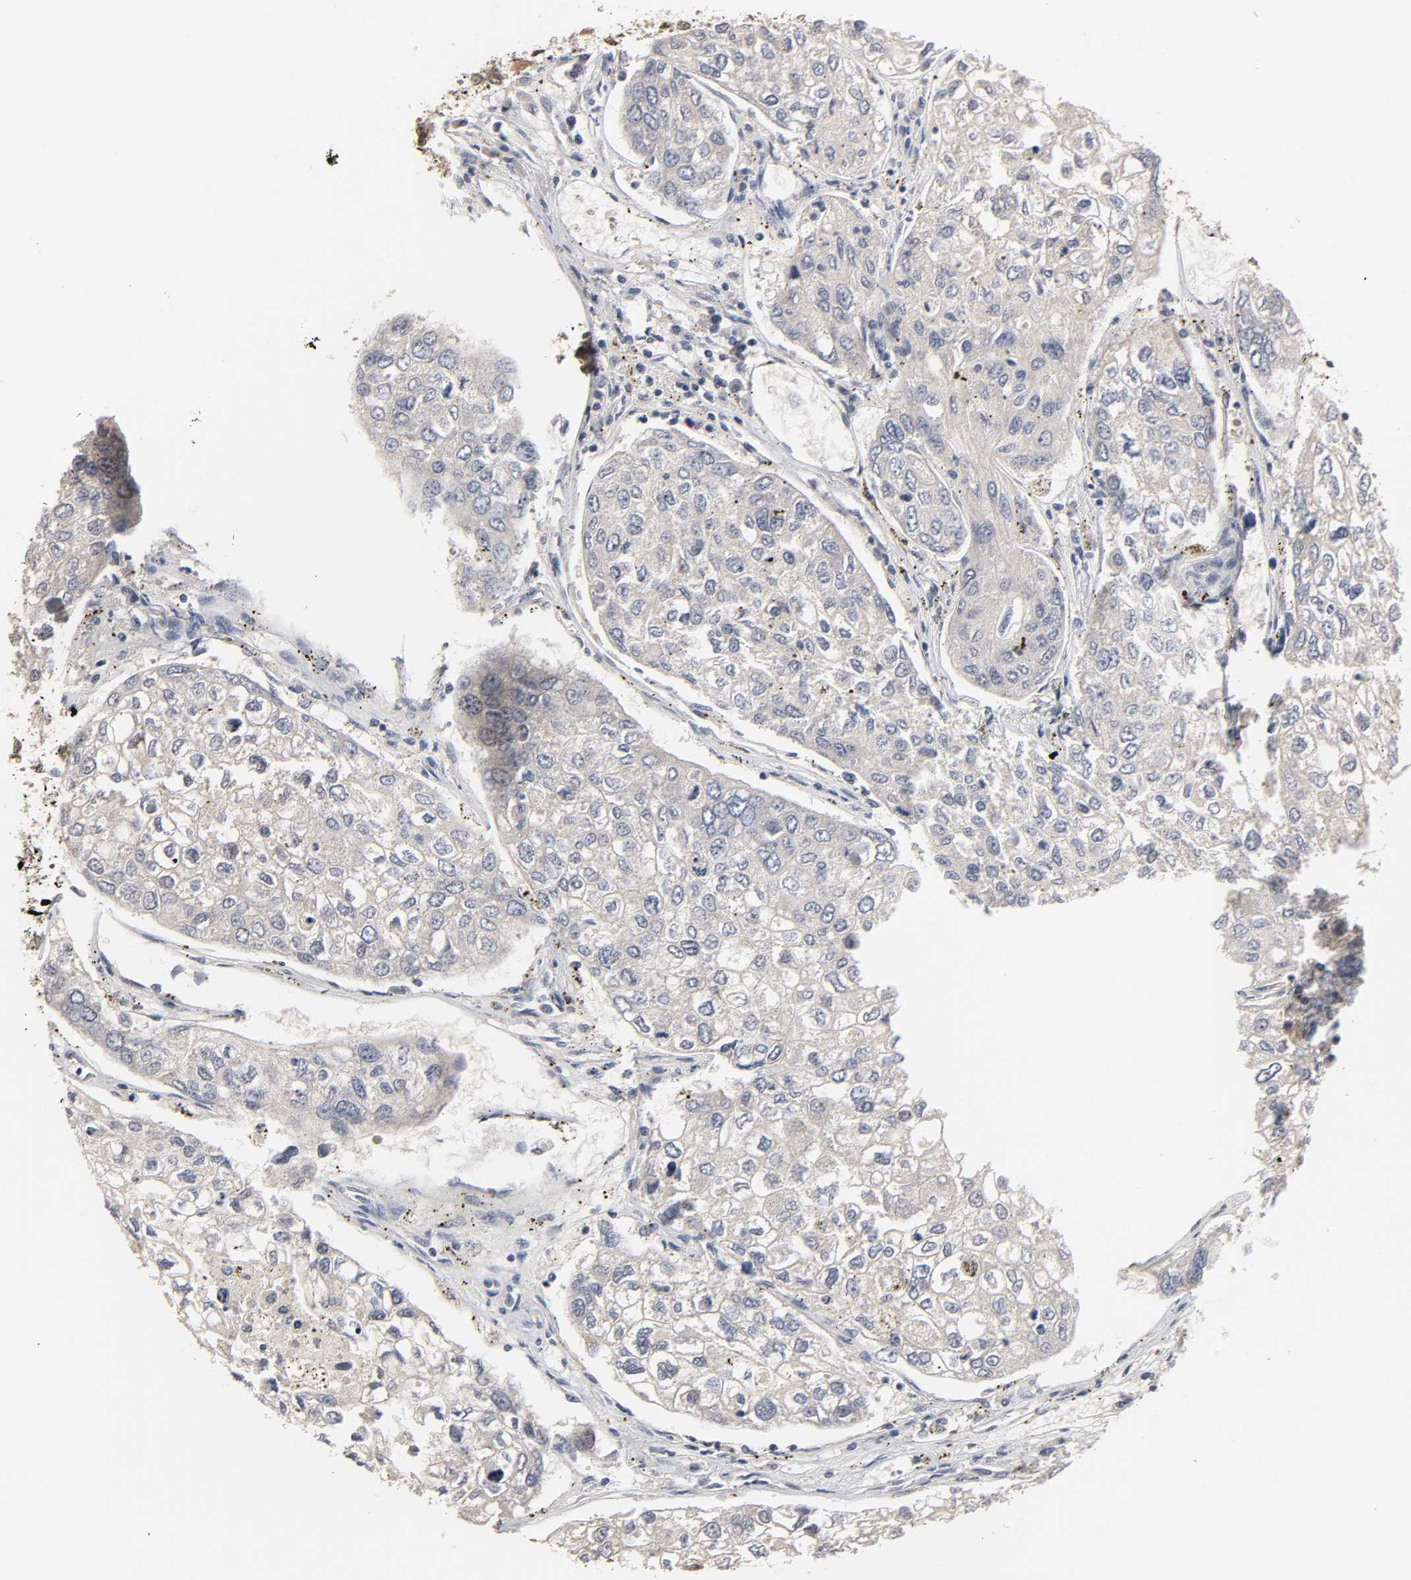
{"staining": {"intensity": "negative", "quantity": "none", "location": "none"}, "tissue": "urothelial cancer", "cell_type": "Tumor cells", "image_type": "cancer", "snomed": [{"axis": "morphology", "description": "Urothelial carcinoma, High grade"}, {"axis": "topography", "description": "Lymph node"}, {"axis": "topography", "description": "Urinary bladder"}], "caption": "An immunohistochemistry (IHC) image of urothelial cancer is shown. There is no staining in tumor cells of urothelial cancer. (Stains: DAB immunohistochemistry (IHC) with hematoxylin counter stain, Microscopy: brightfield microscopy at high magnification).", "gene": "CPN2", "patient": {"sex": "male", "age": 51}}